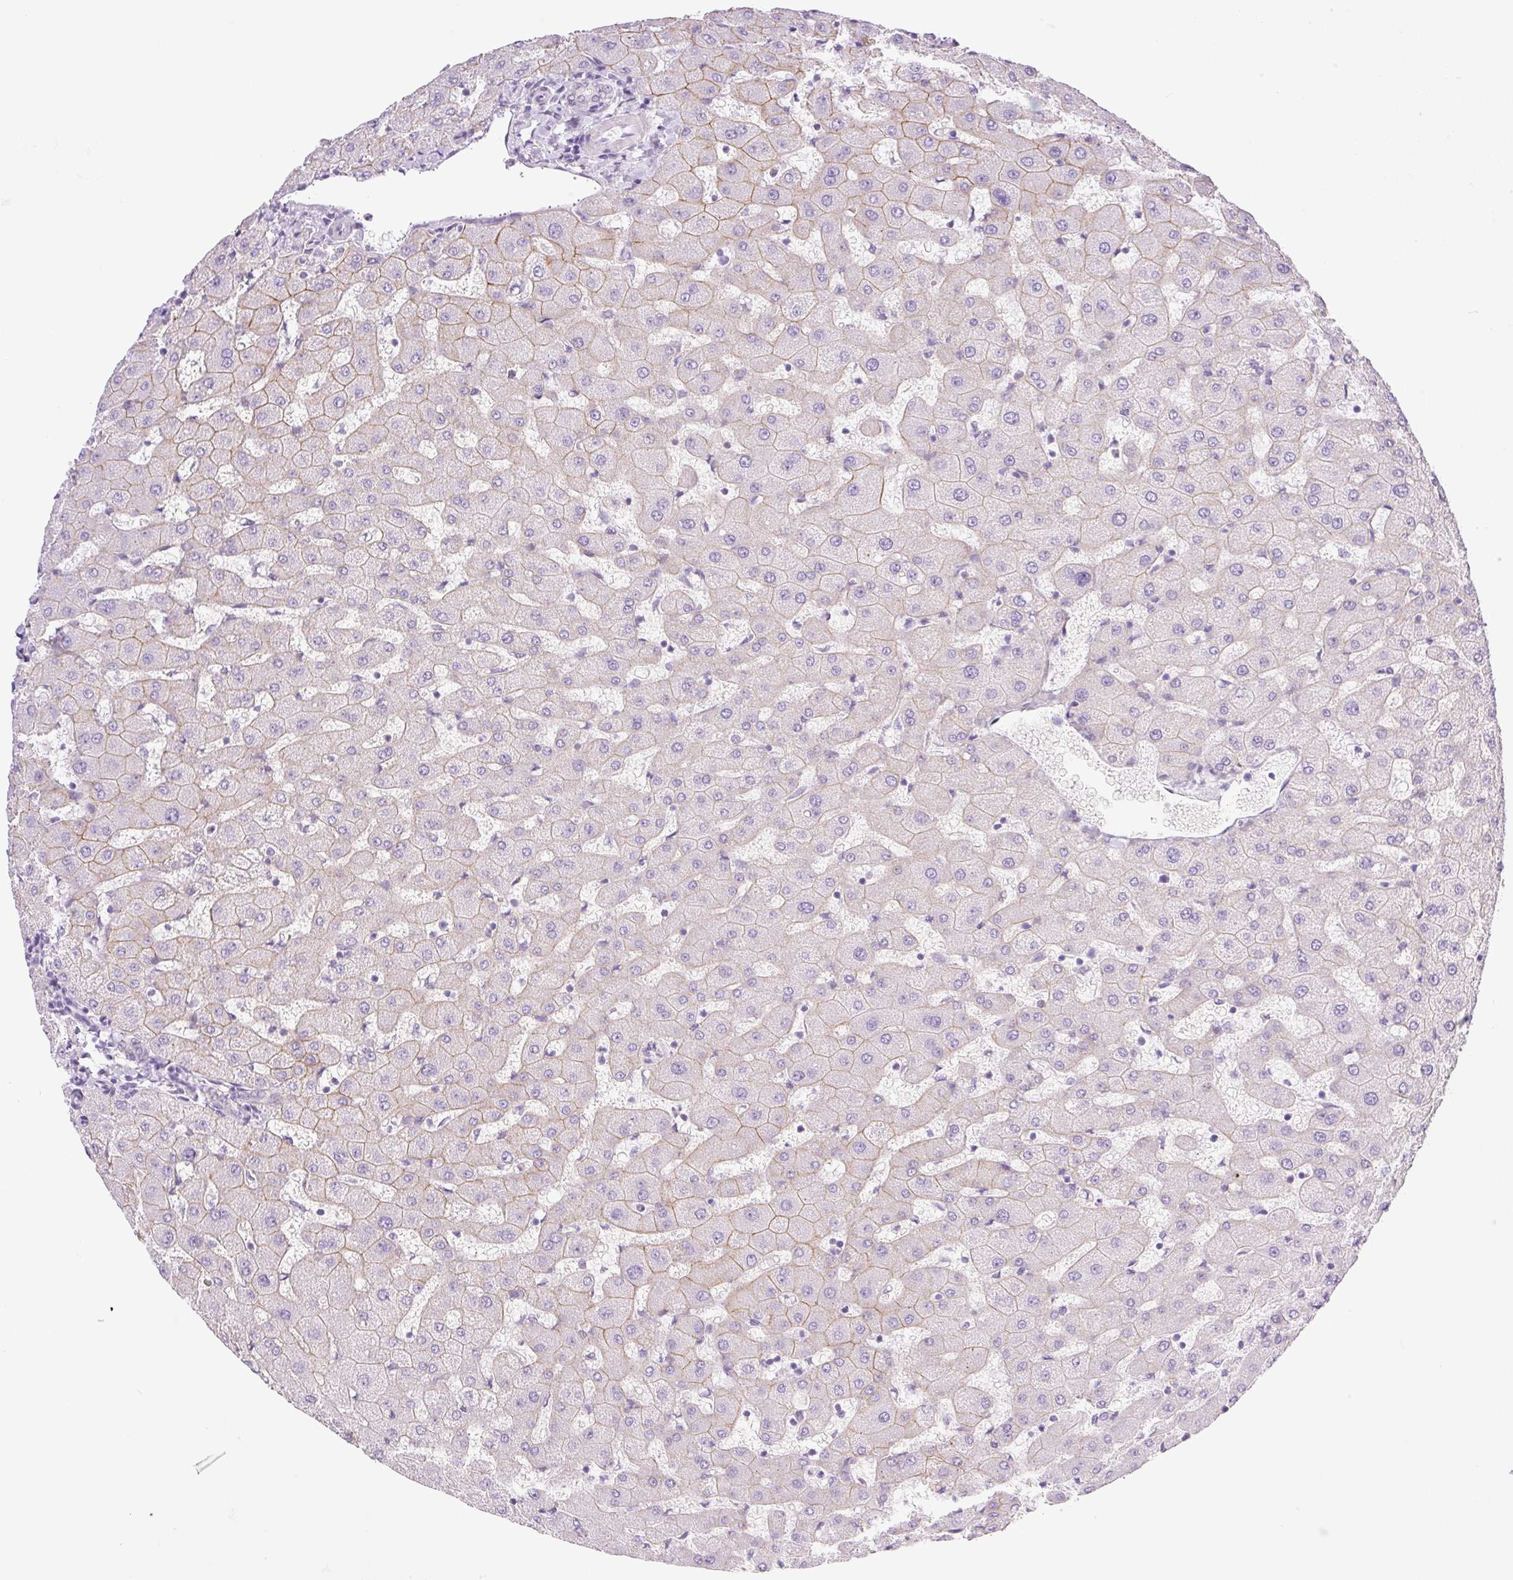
{"staining": {"intensity": "negative", "quantity": "none", "location": "none"}, "tissue": "liver", "cell_type": "Cholangiocytes", "image_type": "normal", "snomed": [{"axis": "morphology", "description": "Normal tissue, NOS"}, {"axis": "topography", "description": "Liver"}], "caption": "The immunohistochemistry image has no significant expression in cholangiocytes of liver. (Brightfield microscopy of DAB (3,3'-diaminobenzidine) immunohistochemistry at high magnification).", "gene": "PALM3", "patient": {"sex": "female", "age": 63}}